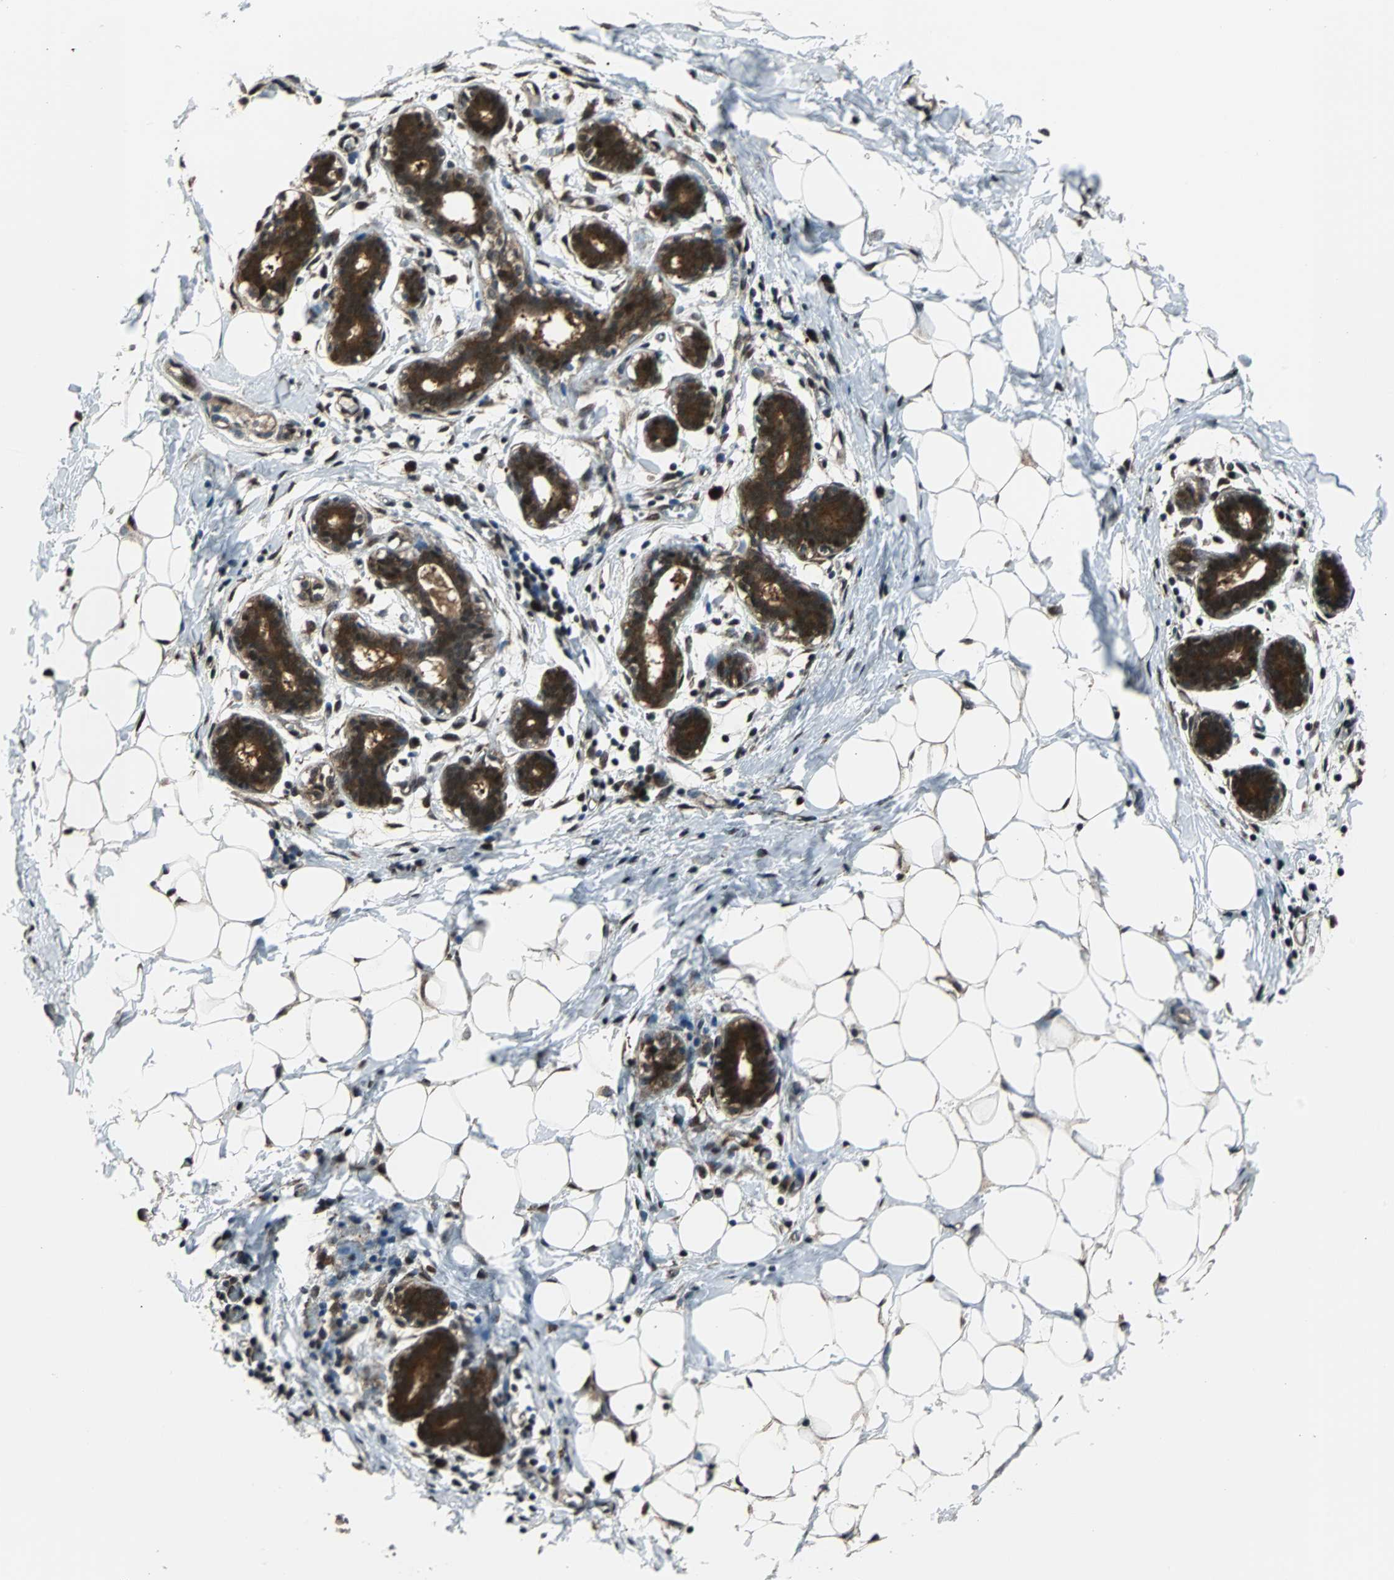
{"staining": {"intensity": "moderate", "quantity": "25%-75%", "location": "nuclear"}, "tissue": "breast", "cell_type": "Adipocytes", "image_type": "normal", "snomed": [{"axis": "morphology", "description": "Normal tissue, NOS"}, {"axis": "topography", "description": "Breast"}], "caption": "IHC (DAB (3,3'-diaminobenzidine)) staining of unremarkable human breast demonstrates moderate nuclear protein positivity in approximately 25%-75% of adipocytes. Using DAB (3,3'-diaminobenzidine) (brown) and hematoxylin (blue) stains, captured at high magnification using brightfield microscopy.", "gene": "VCP", "patient": {"sex": "female", "age": 27}}